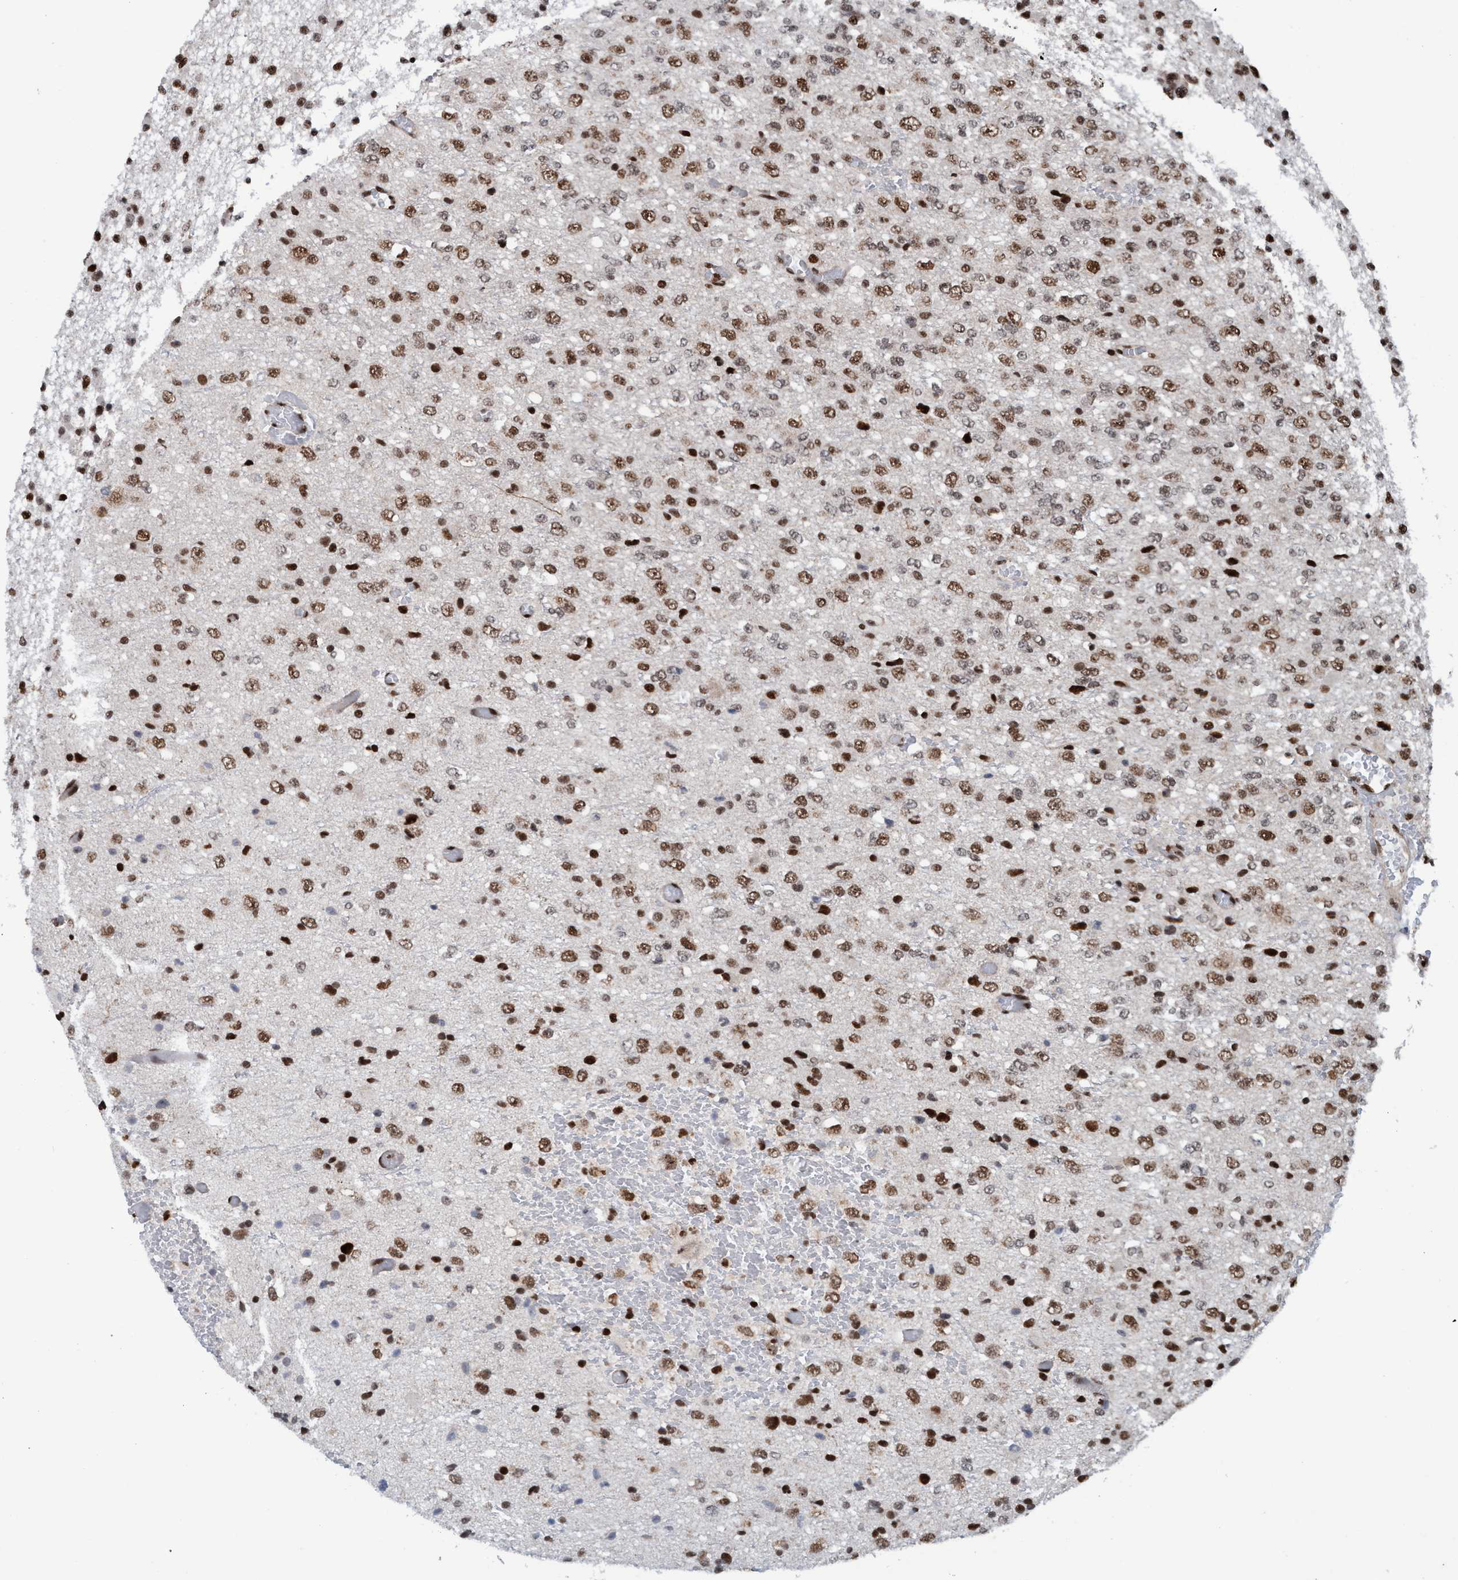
{"staining": {"intensity": "moderate", "quantity": ">75%", "location": "nuclear"}, "tissue": "glioma", "cell_type": "Tumor cells", "image_type": "cancer", "snomed": [{"axis": "morphology", "description": "Glioma, malignant, High grade"}, {"axis": "topography", "description": "pancreas cauda"}], "caption": "High-grade glioma (malignant) tissue demonstrates moderate nuclear expression in about >75% of tumor cells (brown staining indicates protein expression, while blue staining denotes nuclei).", "gene": "TOPBP1", "patient": {"sex": "male", "age": 60}}